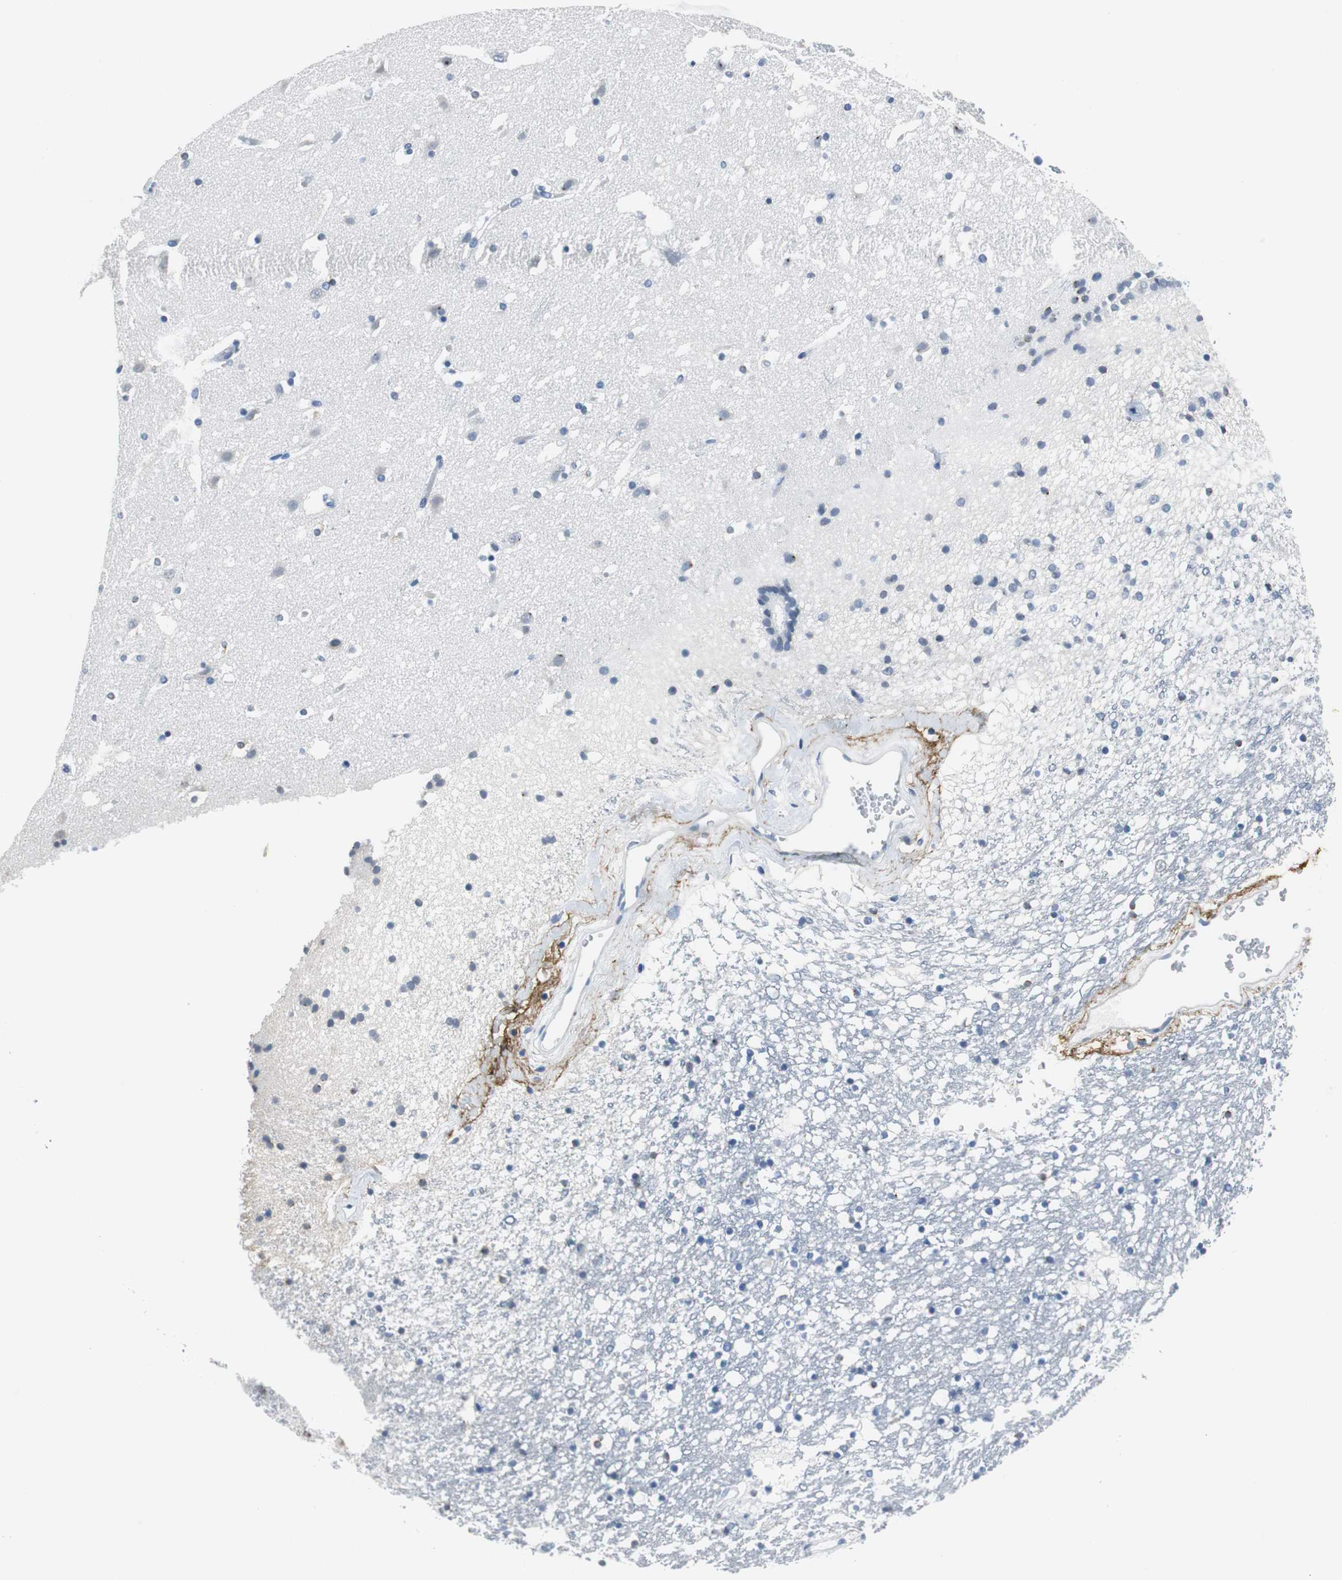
{"staining": {"intensity": "moderate", "quantity": "<25%", "location": "nuclear"}, "tissue": "caudate", "cell_type": "Glial cells", "image_type": "normal", "snomed": [{"axis": "morphology", "description": "Normal tissue, NOS"}, {"axis": "topography", "description": "Lateral ventricle wall"}], "caption": "Protein staining exhibits moderate nuclear expression in about <25% of glial cells in normal caudate.", "gene": "MUC7", "patient": {"sex": "male", "age": 45}}